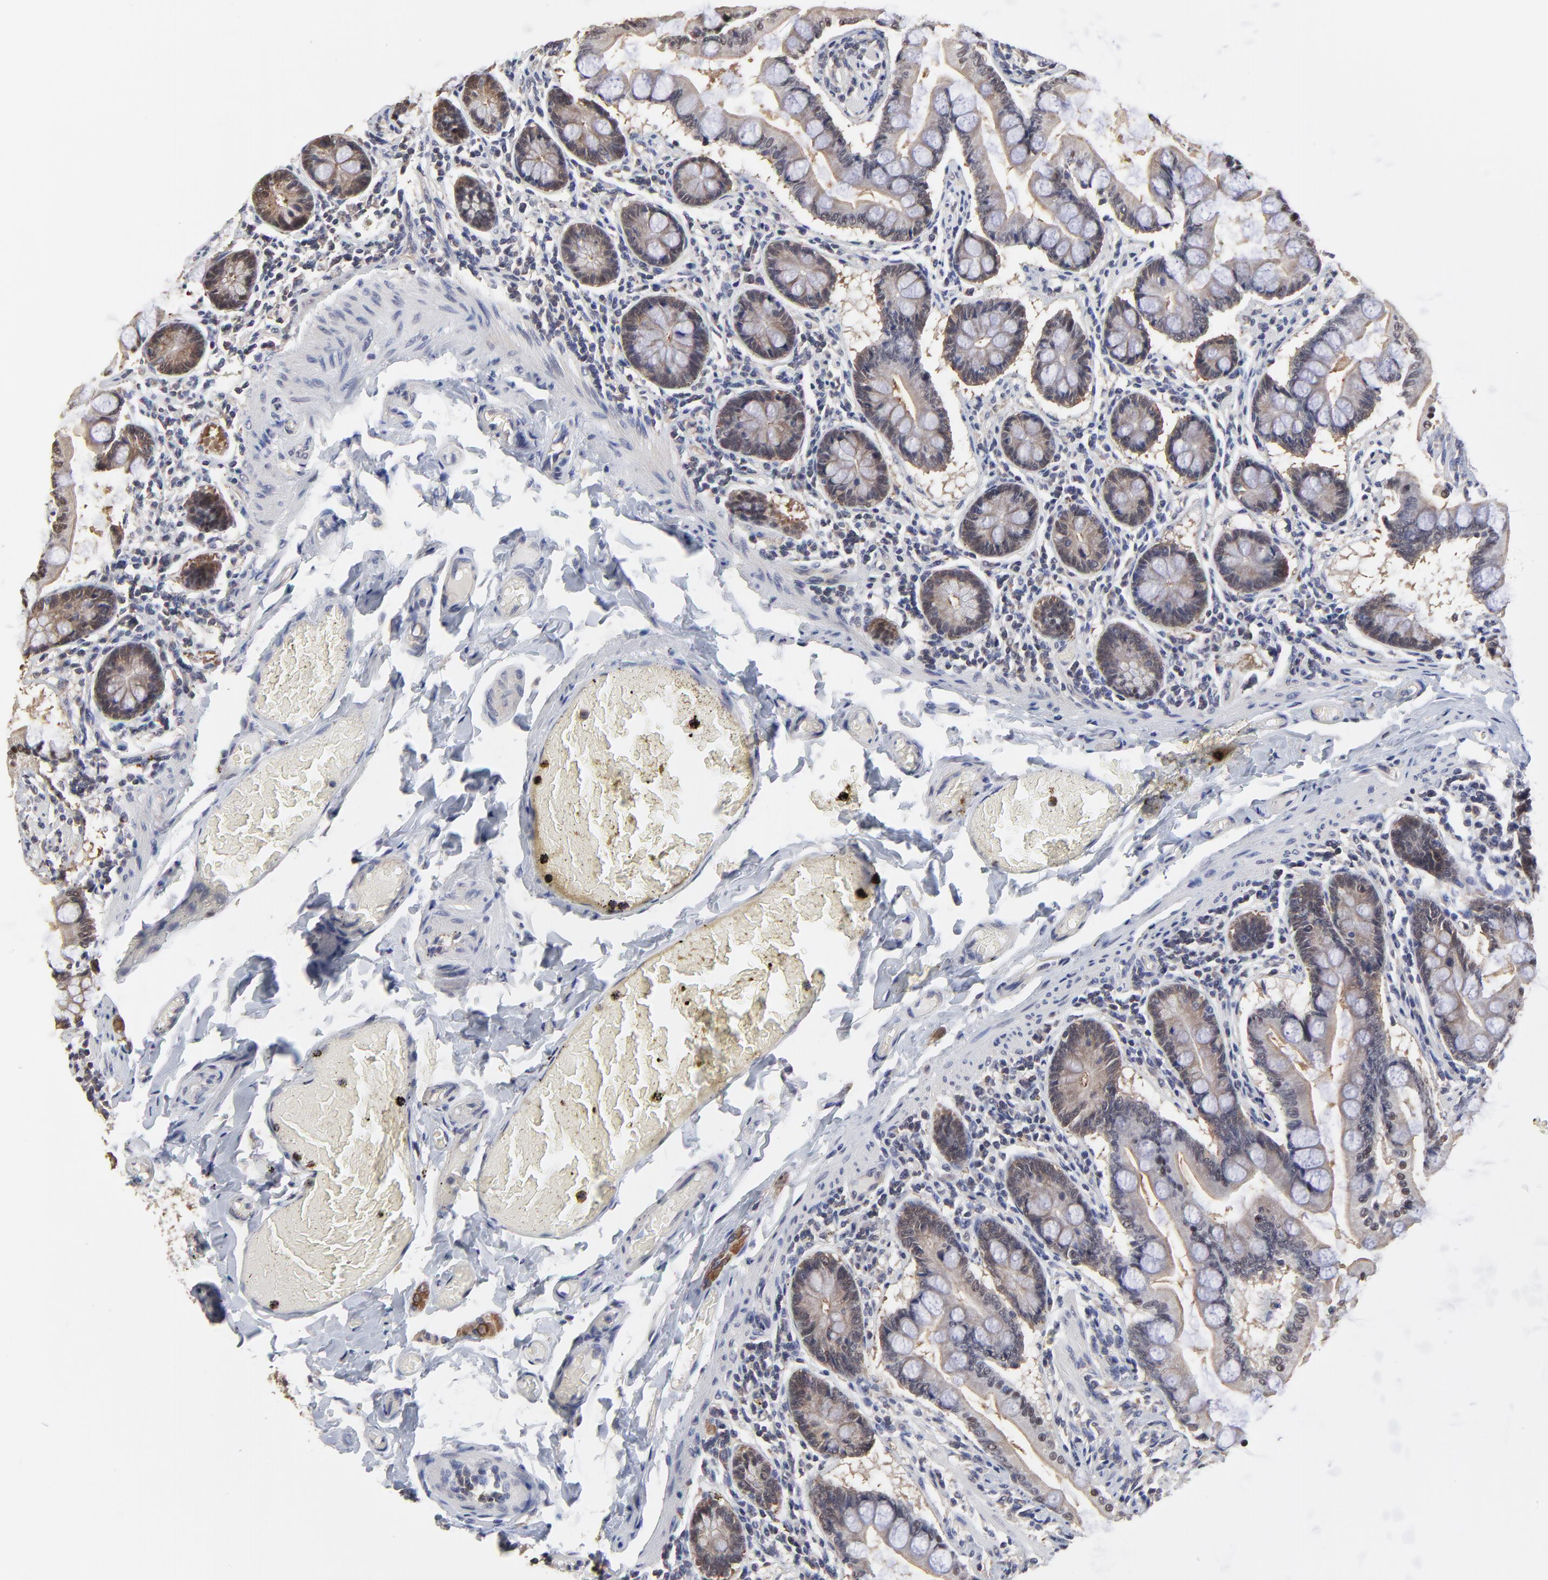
{"staining": {"intensity": "weak", "quantity": ">75%", "location": "cytoplasmic/membranous"}, "tissue": "small intestine", "cell_type": "Glandular cells", "image_type": "normal", "snomed": [{"axis": "morphology", "description": "Normal tissue, NOS"}, {"axis": "topography", "description": "Small intestine"}], "caption": "Immunohistochemical staining of unremarkable human small intestine demonstrates >75% levels of weak cytoplasmic/membranous protein expression in approximately >75% of glandular cells.", "gene": "CCT2", "patient": {"sex": "male", "age": 41}}